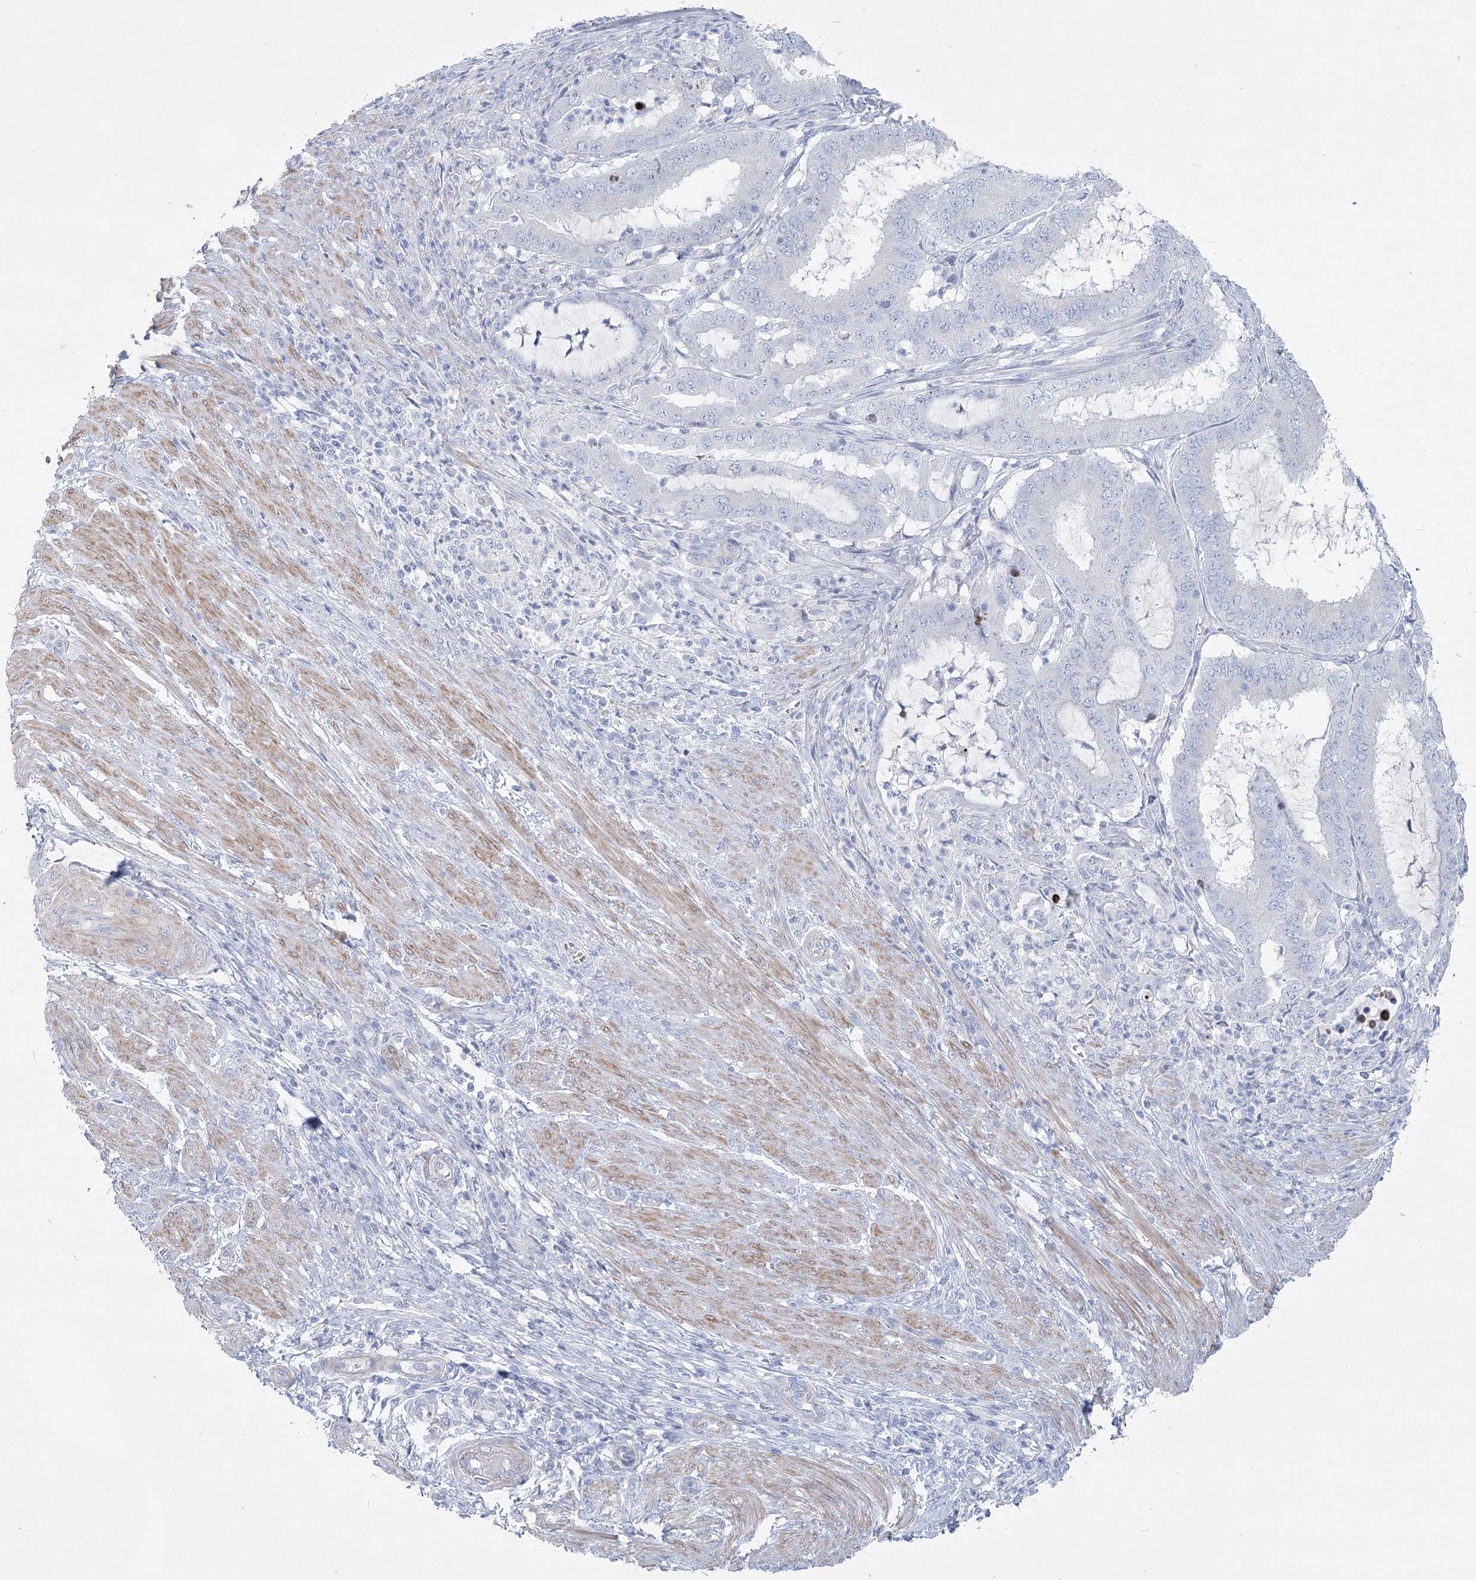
{"staining": {"intensity": "negative", "quantity": "none", "location": "none"}, "tissue": "endometrial cancer", "cell_type": "Tumor cells", "image_type": "cancer", "snomed": [{"axis": "morphology", "description": "Adenocarcinoma, NOS"}, {"axis": "topography", "description": "Endometrium"}], "caption": "Human endometrial cancer (adenocarcinoma) stained for a protein using IHC exhibits no expression in tumor cells.", "gene": "WDR74", "patient": {"sex": "female", "age": 51}}